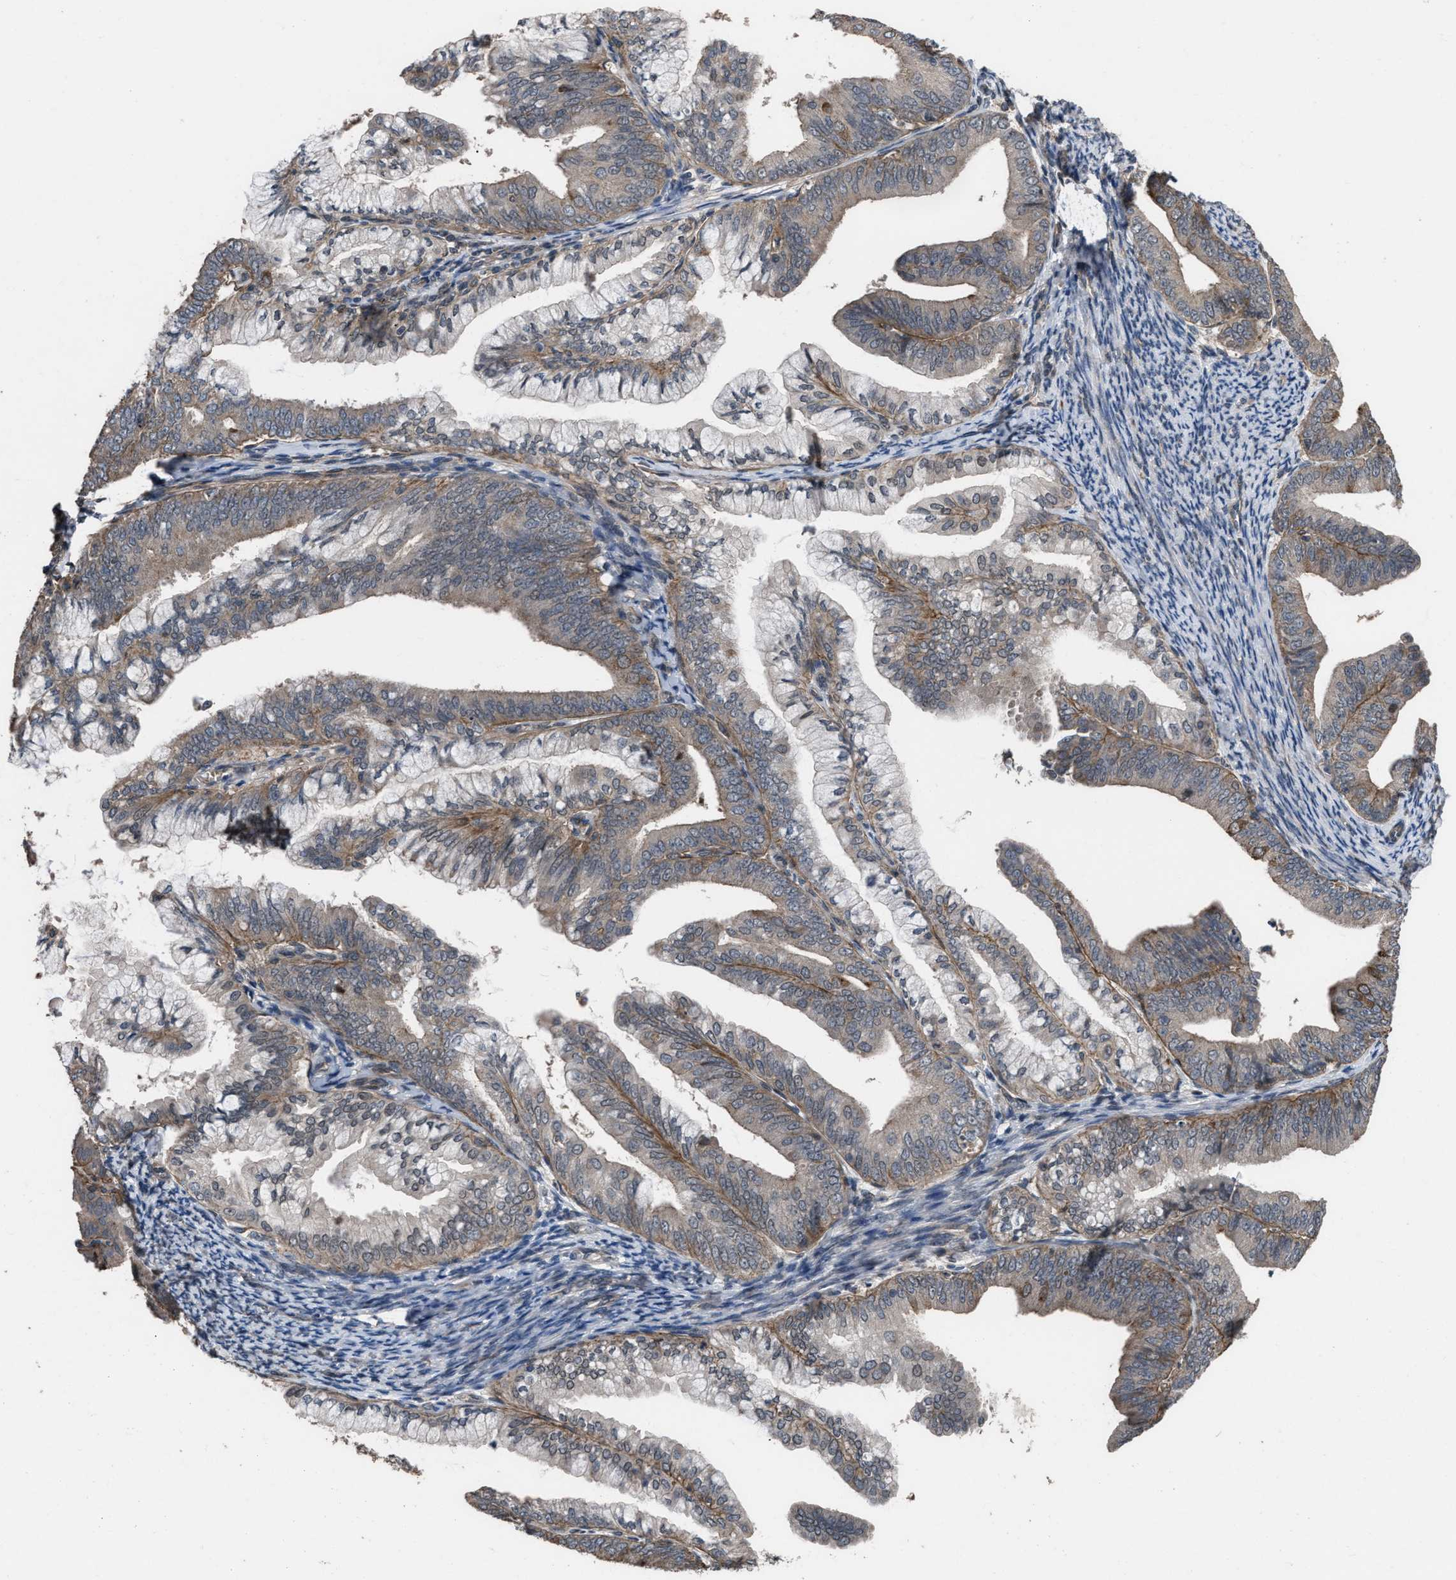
{"staining": {"intensity": "weak", "quantity": ">75%", "location": "cytoplasmic/membranous"}, "tissue": "endometrial cancer", "cell_type": "Tumor cells", "image_type": "cancer", "snomed": [{"axis": "morphology", "description": "Adenocarcinoma, NOS"}, {"axis": "topography", "description": "Endometrium"}], "caption": "Tumor cells exhibit weak cytoplasmic/membranous positivity in approximately >75% of cells in endometrial cancer.", "gene": "UTRN", "patient": {"sex": "female", "age": 63}}